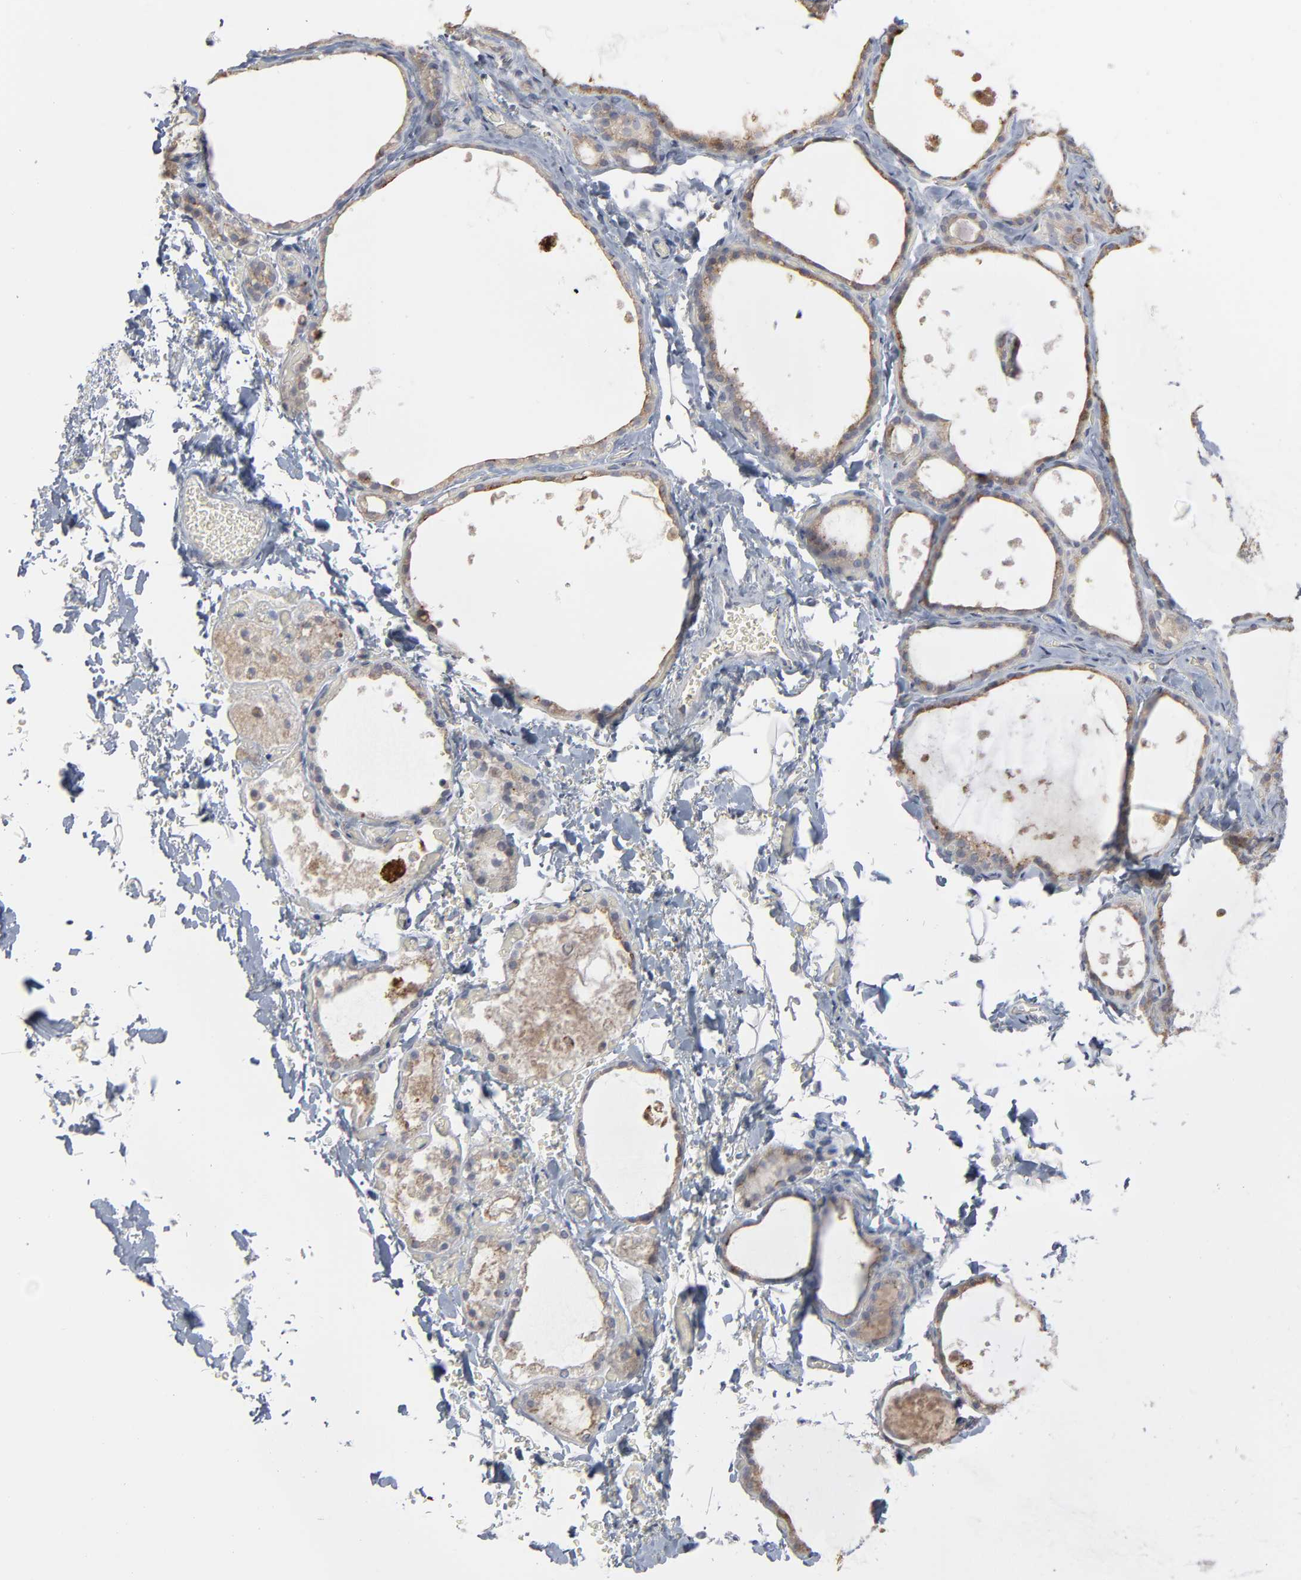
{"staining": {"intensity": "moderate", "quantity": "25%-75%", "location": "cytoplasmic/membranous"}, "tissue": "thyroid gland", "cell_type": "Glandular cells", "image_type": "normal", "snomed": [{"axis": "morphology", "description": "Normal tissue, NOS"}, {"axis": "topography", "description": "Thyroid gland"}], "caption": "Normal thyroid gland displays moderate cytoplasmic/membranous positivity in approximately 25%-75% of glandular cells, visualized by immunohistochemistry.", "gene": "POMT2", "patient": {"sex": "male", "age": 61}}